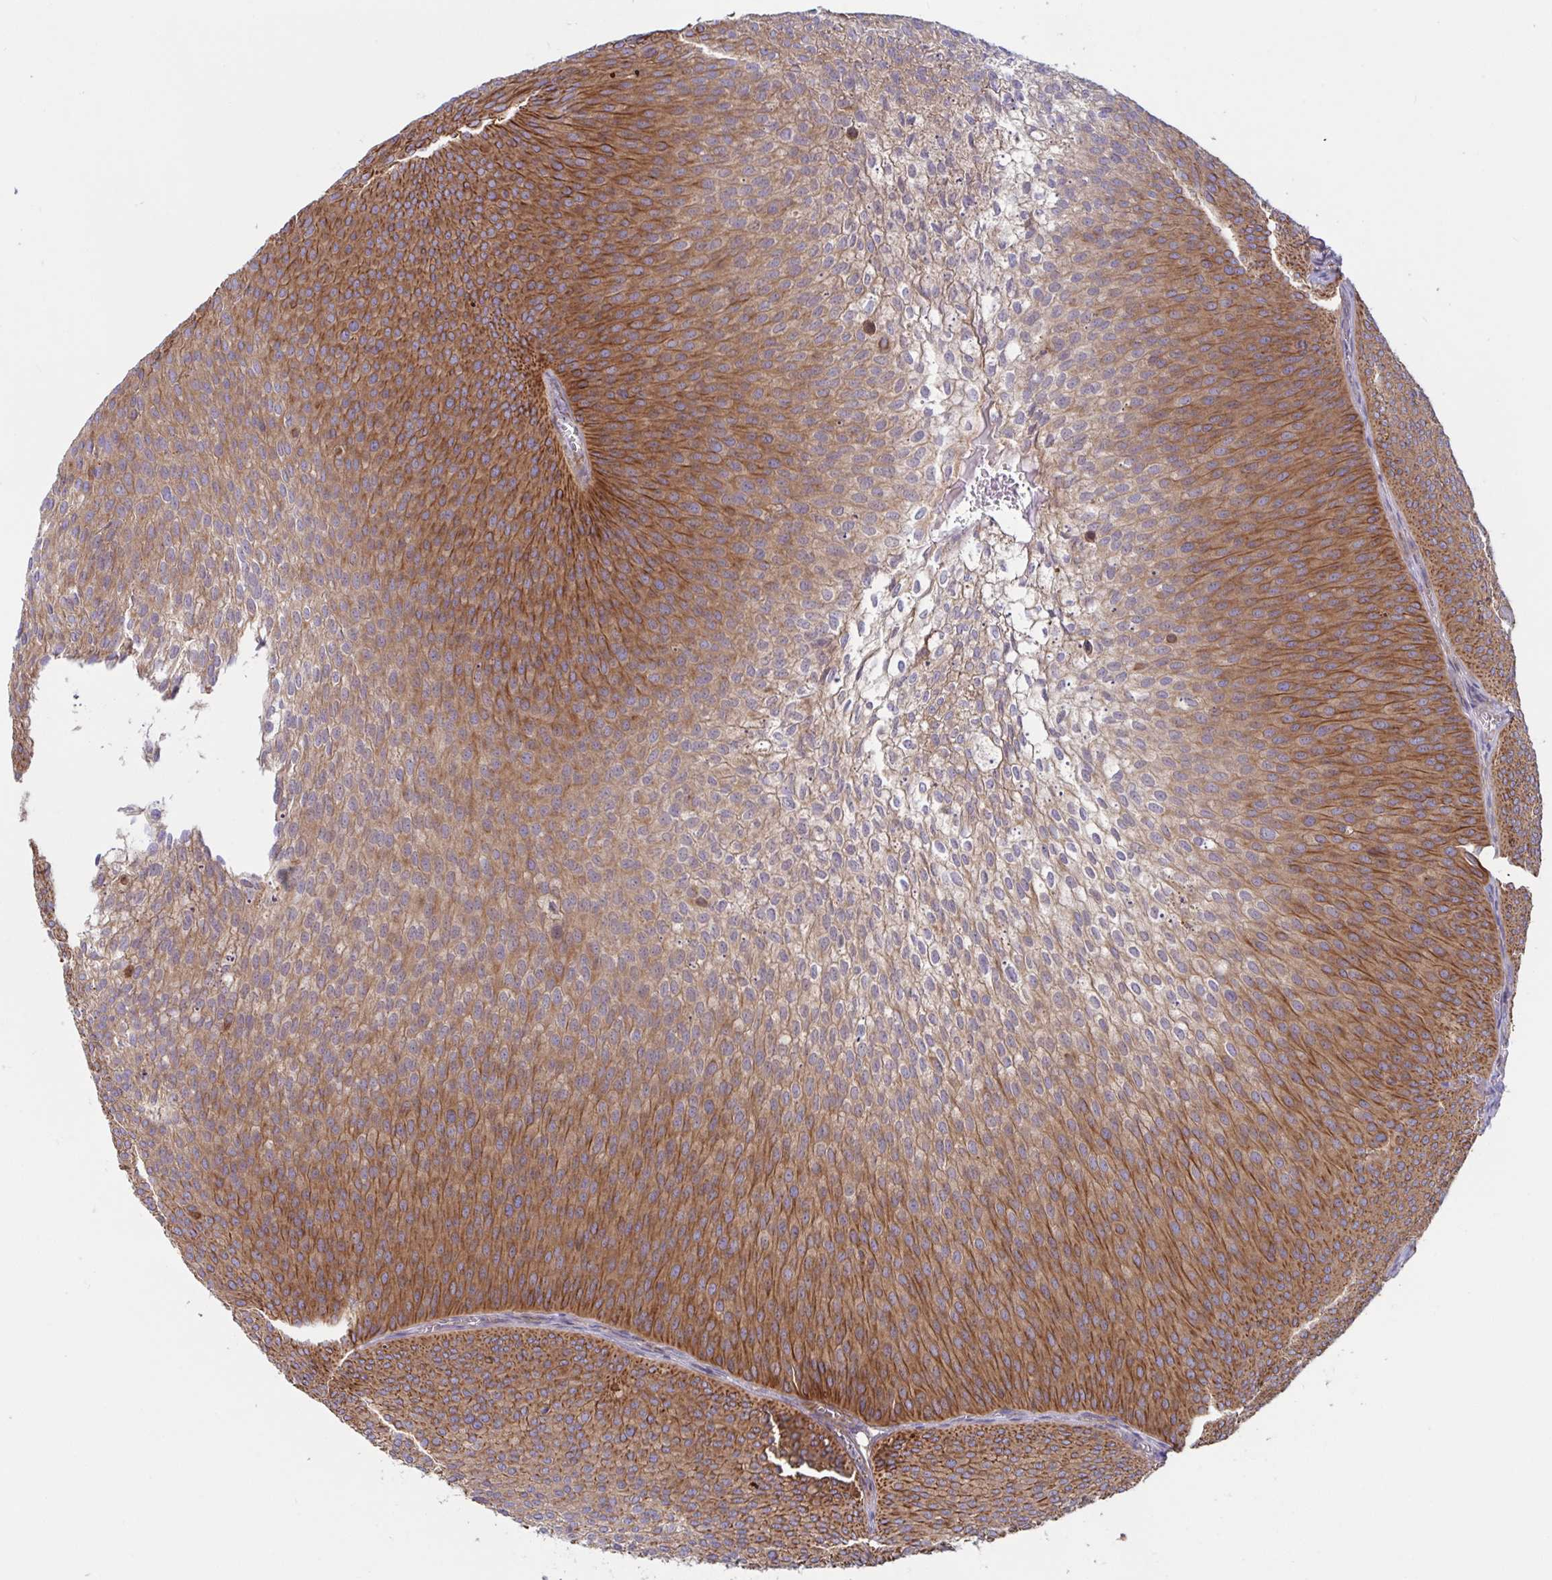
{"staining": {"intensity": "strong", "quantity": "25%-75%", "location": "cytoplasmic/membranous"}, "tissue": "urothelial cancer", "cell_type": "Tumor cells", "image_type": "cancer", "snomed": [{"axis": "morphology", "description": "Urothelial carcinoma, Low grade"}, {"axis": "topography", "description": "Urinary bladder"}], "caption": "A micrograph of low-grade urothelial carcinoma stained for a protein reveals strong cytoplasmic/membranous brown staining in tumor cells.", "gene": "TANK", "patient": {"sex": "male", "age": 91}}